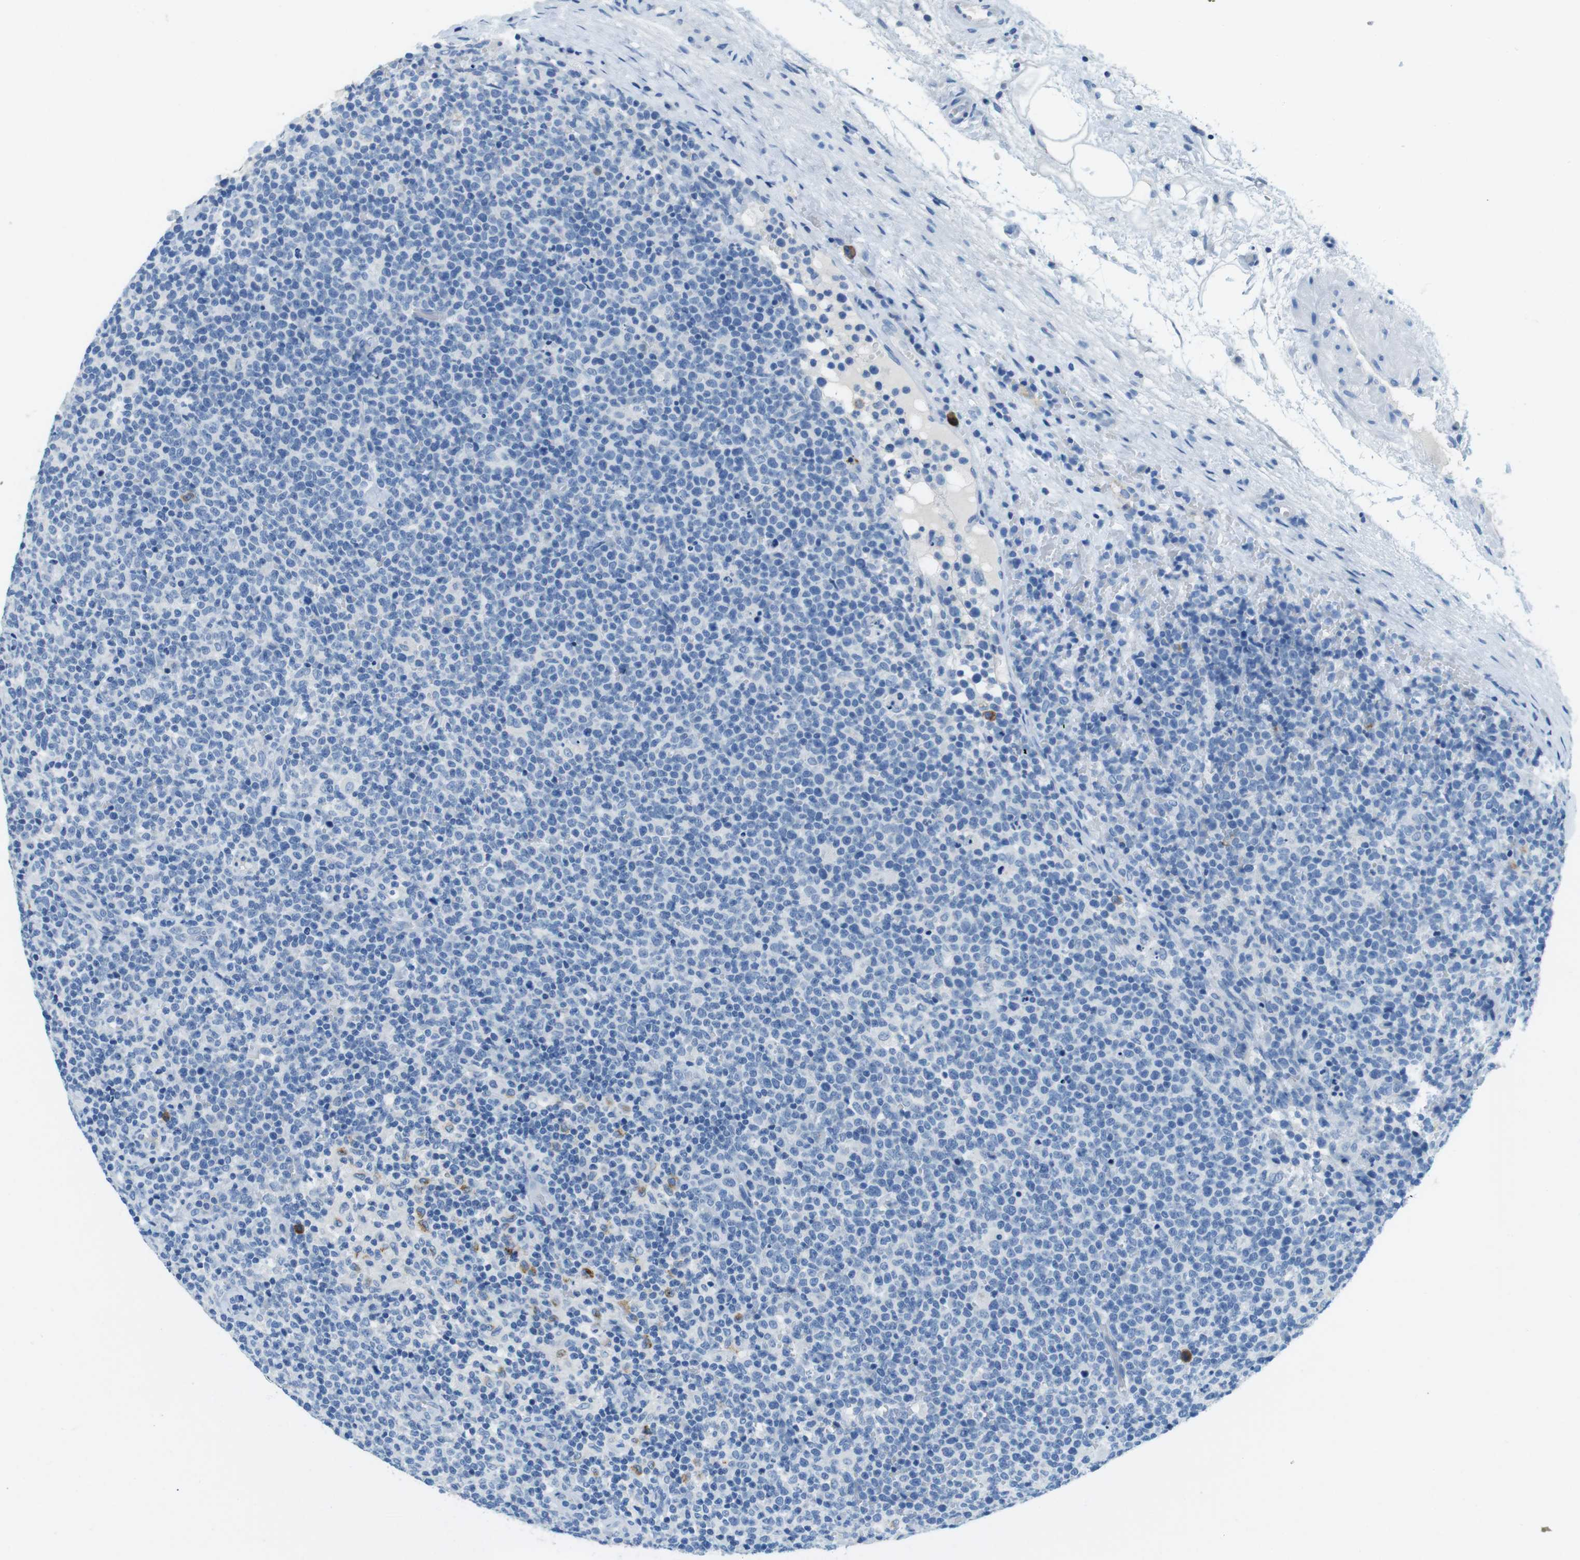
{"staining": {"intensity": "negative", "quantity": "none", "location": "none"}, "tissue": "lymphoma", "cell_type": "Tumor cells", "image_type": "cancer", "snomed": [{"axis": "morphology", "description": "Malignant lymphoma, non-Hodgkin's type, High grade"}, {"axis": "topography", "description": "Lymph node"}], "caption": "Immunohistochemistry histopathology image of neoplastic tissue: lymphoma stained with DAB (3,3'-diaminobenzidine) reveals no significant protein staining in tumor cells. (Brightfield microscopy of DAB (3,3'-diaminobenzidine) immunohistochemistry at high magnification).", "gene": "SLC35A3", "patient": {"sex": "male", "age": 61}}